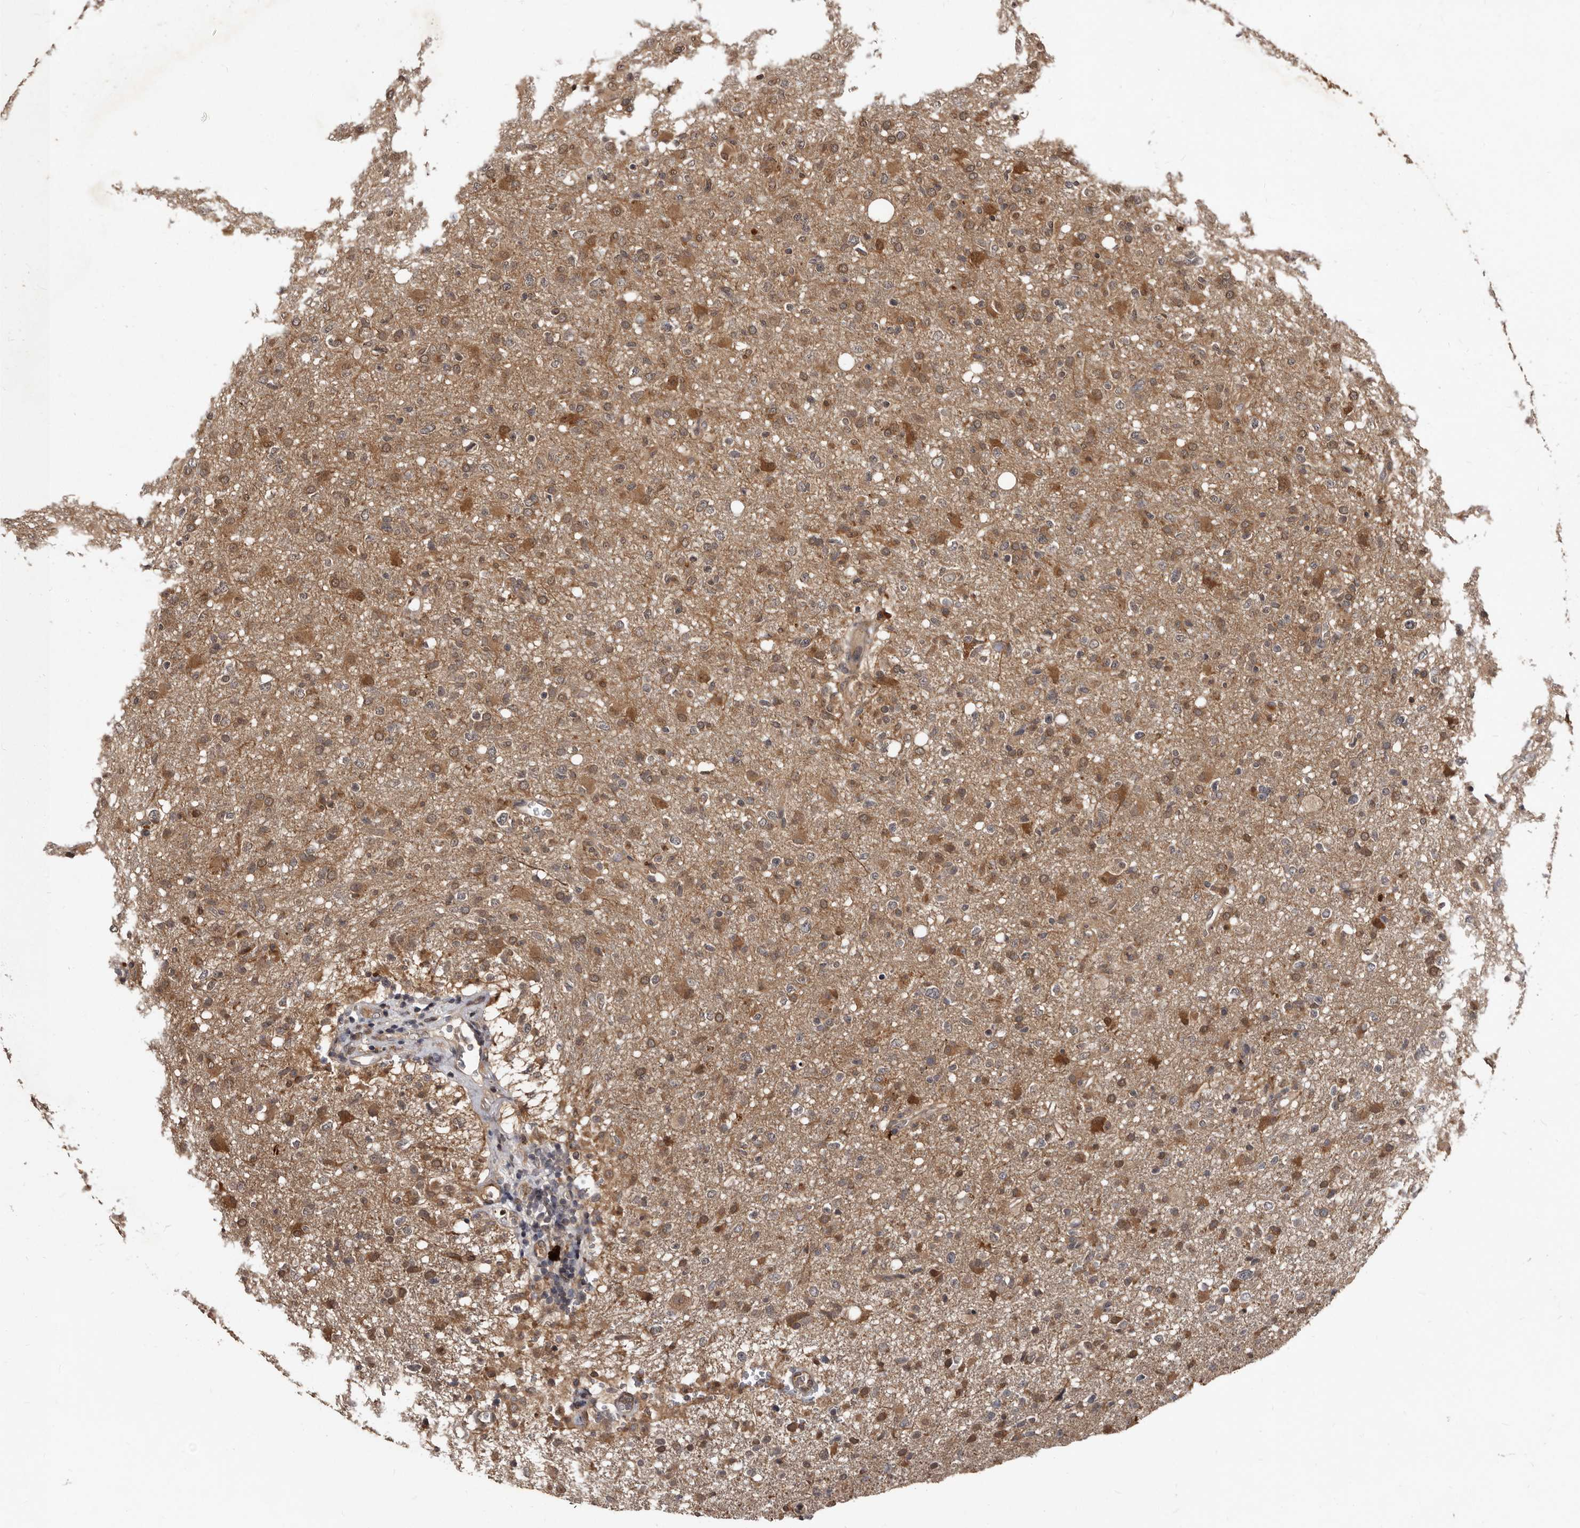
{"staining": {"intensity": "moderate", "quantity": ">75%", "location": "cytoplasmic/membranous"}, "tissue": "glioma", "cell_type": "Tumor cells", "image_type": "cancer", "snomed": [{"axis": "morphology", "description": "Glioma, malignant, High grade"}, {"axis": "topography", "description": "Brain"}], "caption": "This is a micrograph of immunohistochemistry (IHC) staining of glioma, which shows moderate staining in the cytoplasmic/membranous of tumor cells.", "gene": "PMVK", "patient": {"sex": "female", "age": 57}}